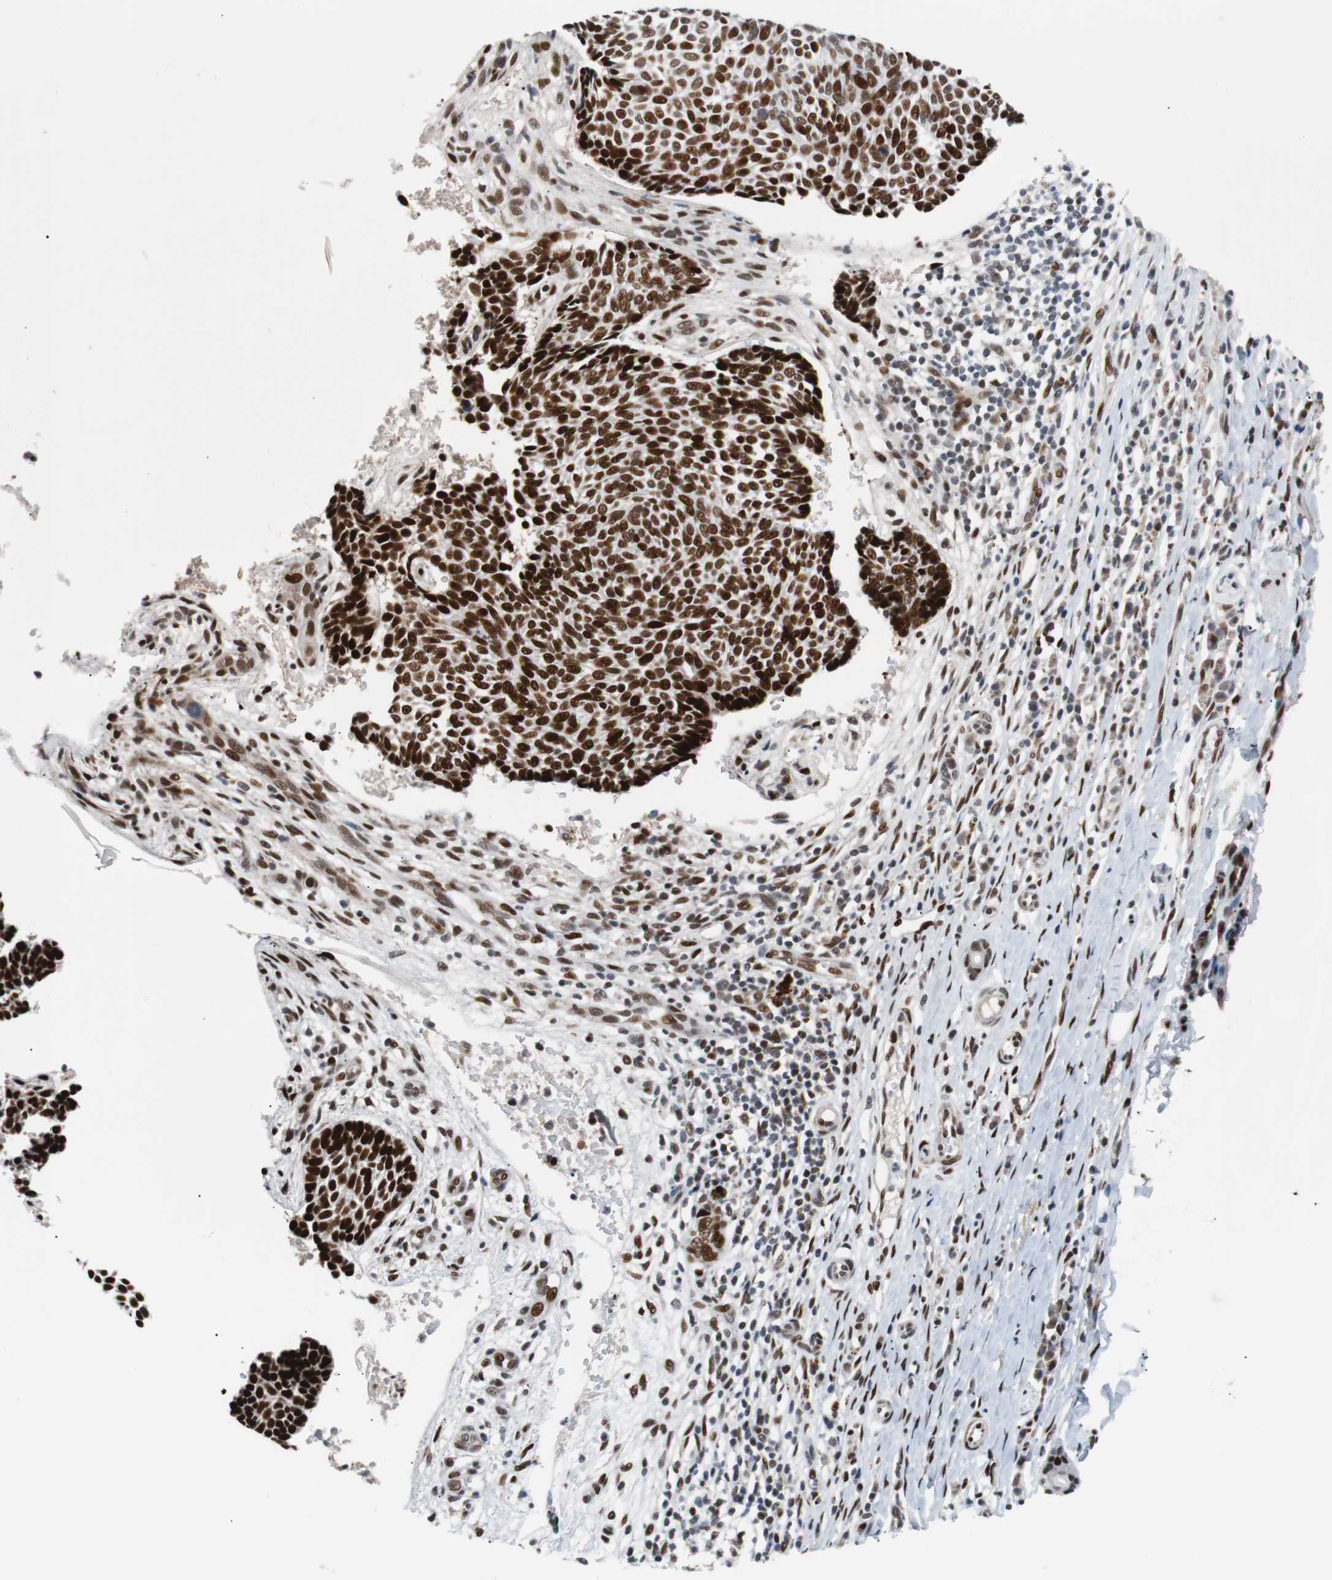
{"staining": {"intensity": "strong", "quantity": ">75%", "location": "nuclear"}, "tissue": "skin cancer", "cell_type": "Tumor cells", "image_type": "cancer", "snomed": [{"axis": "morphology", "description": "Normal tissue, NOS"}, {"axis": "morphology", "description": "Basal cell carcinoma"}, {"axis": "topography", "description": "Skin"}], "caption": "Strong nuclear positivity for a protein is seen in approximately >75% of tumor cells of skin cancer using immunohistochemistry (IHC).", "gene": "NBL1", "patient": {"sex": "male", "age": 87}}